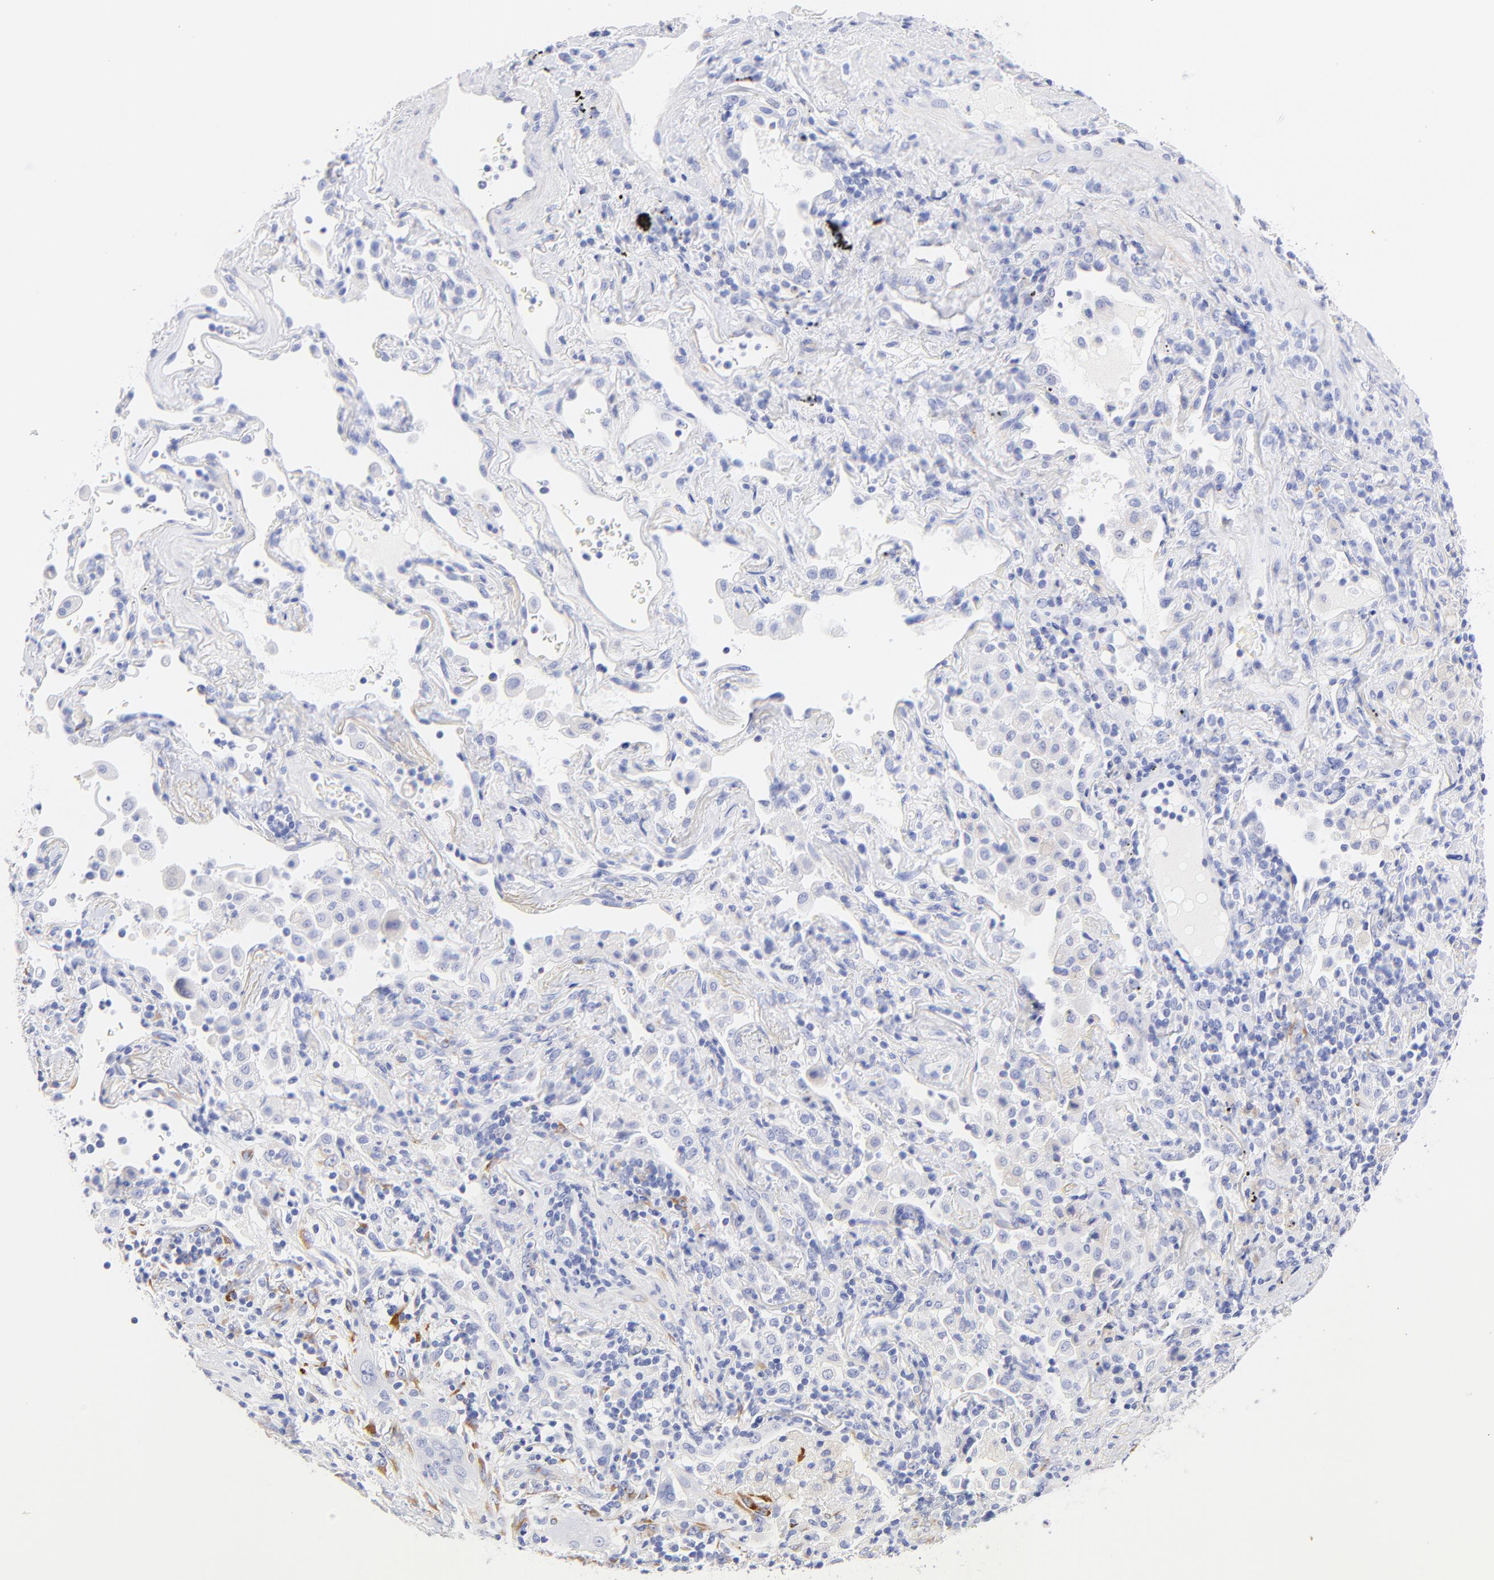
{"staining": {"intensity": "negative", "quantity": "none", "location": "none"}, "tissue": "lung cancer", "cell_type": "Tumor cells", "image_type": "cancer", "snomed": [{"axis": "morphology", "description": "Squamous cell carcinoma, NOS"}, {"axis": "topography", "description": "Lung"}], "caption": "Tumor cells show no significant positivity in squamous cell carcinoma (lung).", "gene": "C1QTNF6", "patient": {"sex": "female", "age": 67}}